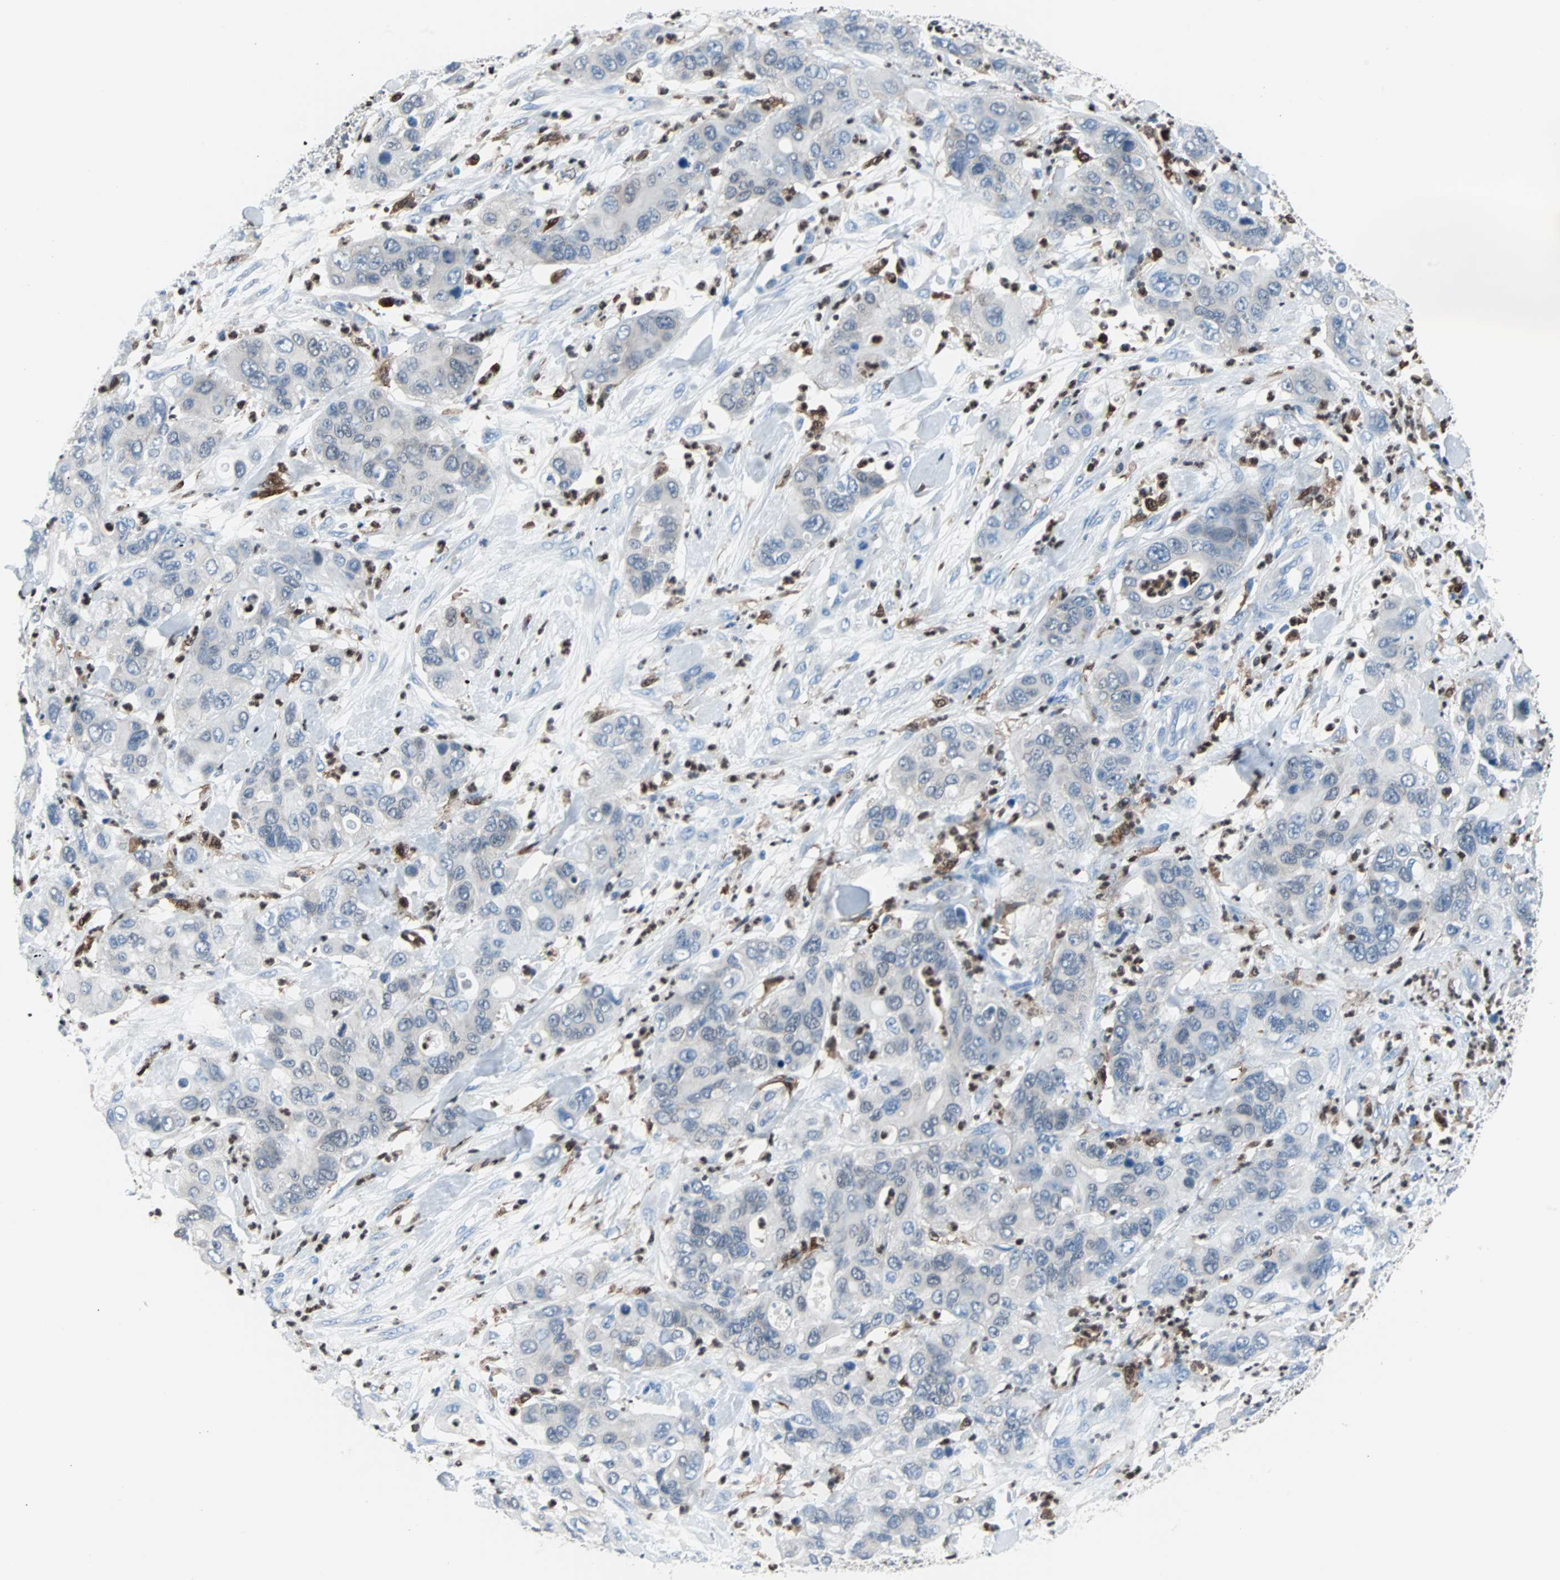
{"staining": {"intensity": "weak", "quantity": "<25%", "location": "cytoplasmic/membranous"}, "tissue": "pancreatic cancer", "cell_type": "Tumor cells", "image_type": "cancer", "snomed": [{"axis": "morphology", "description": "Adenocarcinoma, NOS"}, {"axis": "topography", "description": "Pancreas"}], "caption": "IHC histopathology image of human adenocarcinoma (pancreatic) stained for a protein (brown), which exhibits no expression in tumor cells.", "gene": "SYK", "patient": {"sex": "female", "age": 71}}